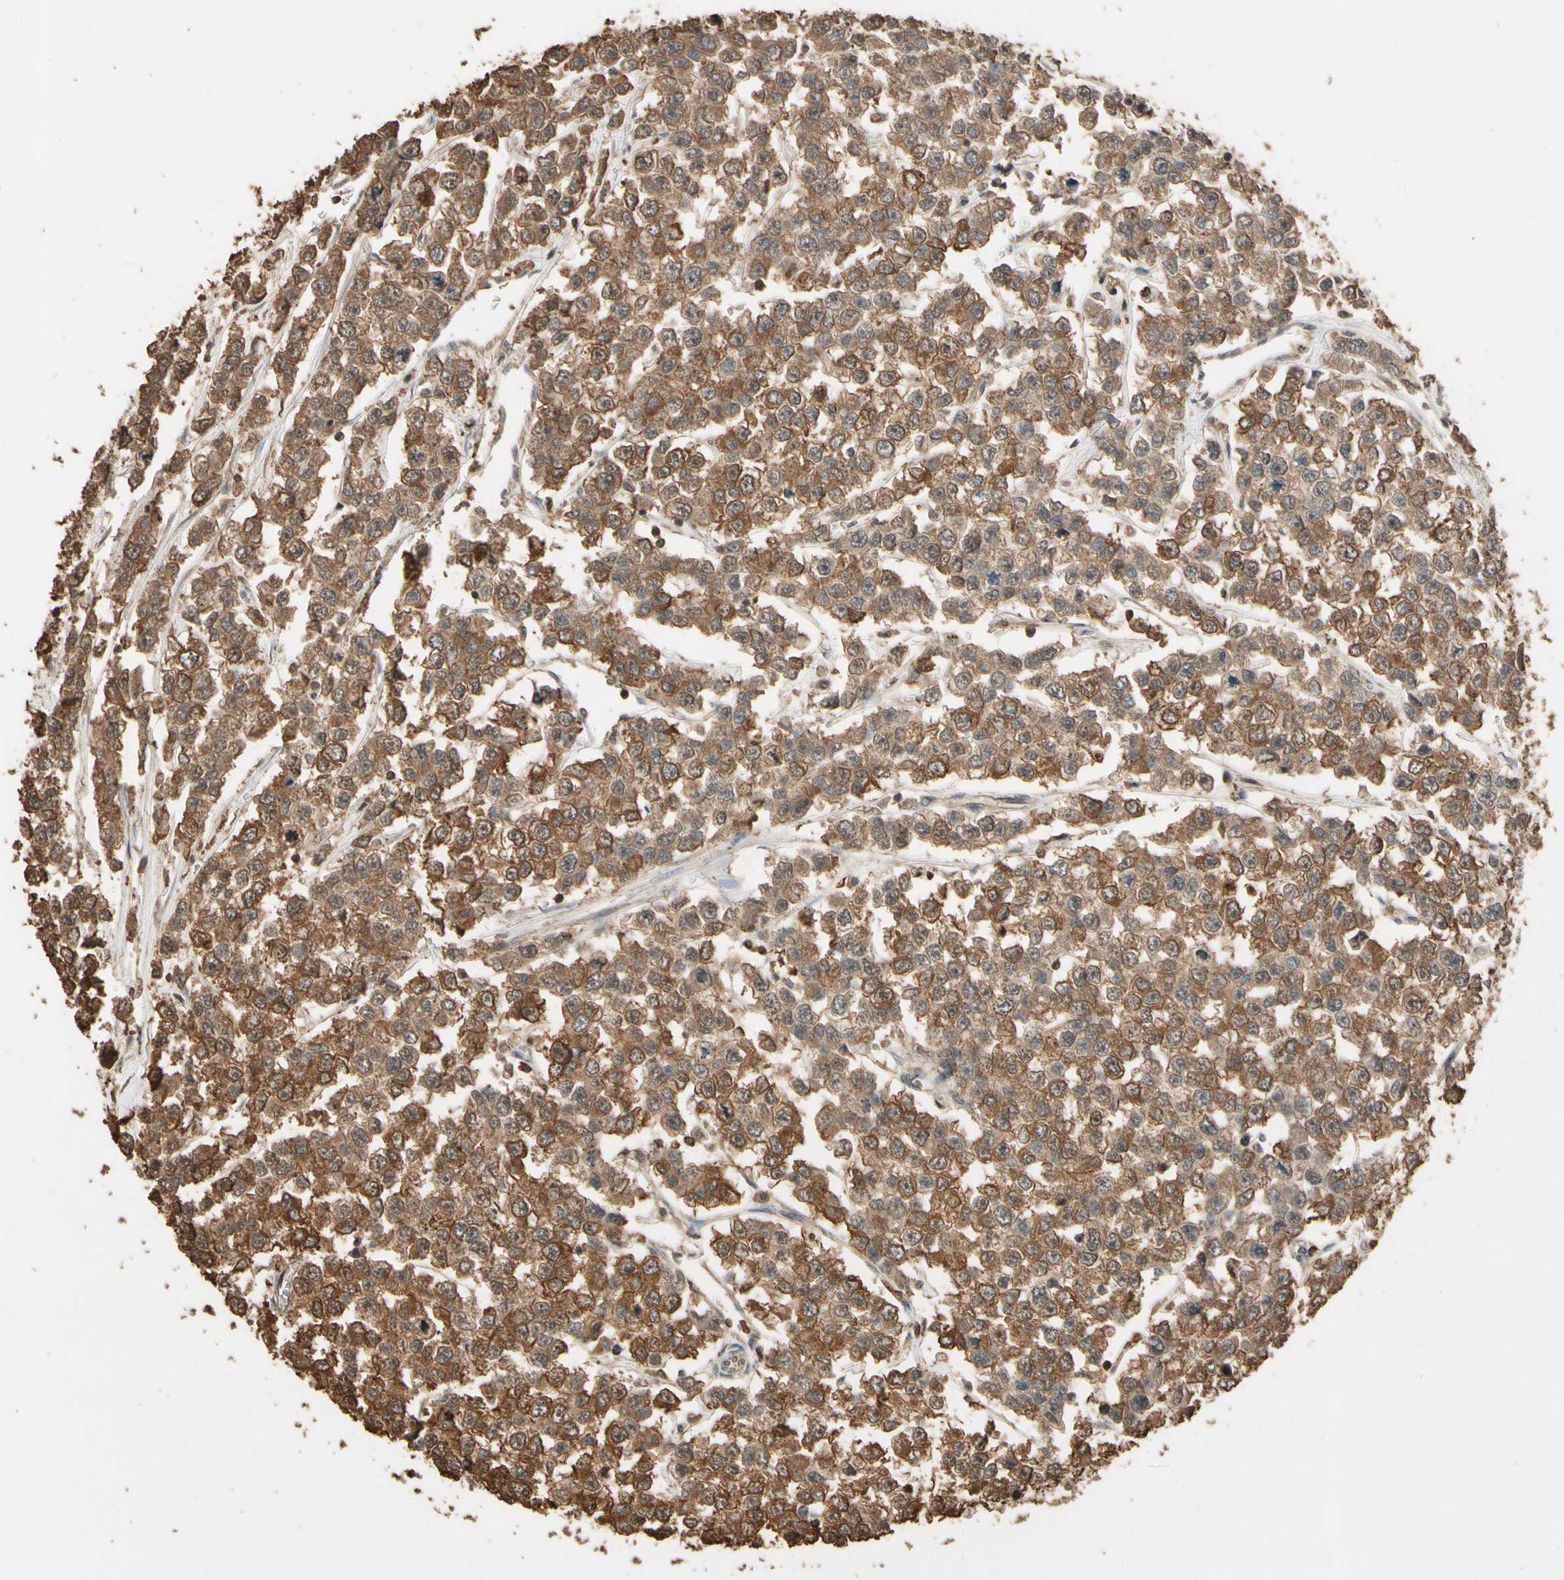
{"staining": {"intensity": "moderate", "quantity": ">75%", "location": "cytoplasmic/membranous"}, "tissue": "testis cancer", "cell_type": "Tumor cells", "image_type": "cancer", "snomed": [{"axis": "morphology", "description": "Seminoma, NOS"}, {"axis": "morphology", "description": "Carcinoma, Embryonal, NOS"}, {"axis": "topography", "description": "Testis"}], "caption": "Testis embryonal carcinoma was stained to show a protein in brown. There is medium levels of moderate cytoplasmic/membranous expression in approximately >75% of tumor cells.", "gene": "TNFSF13B", "patient": {"sex": "male", "age": 52}}